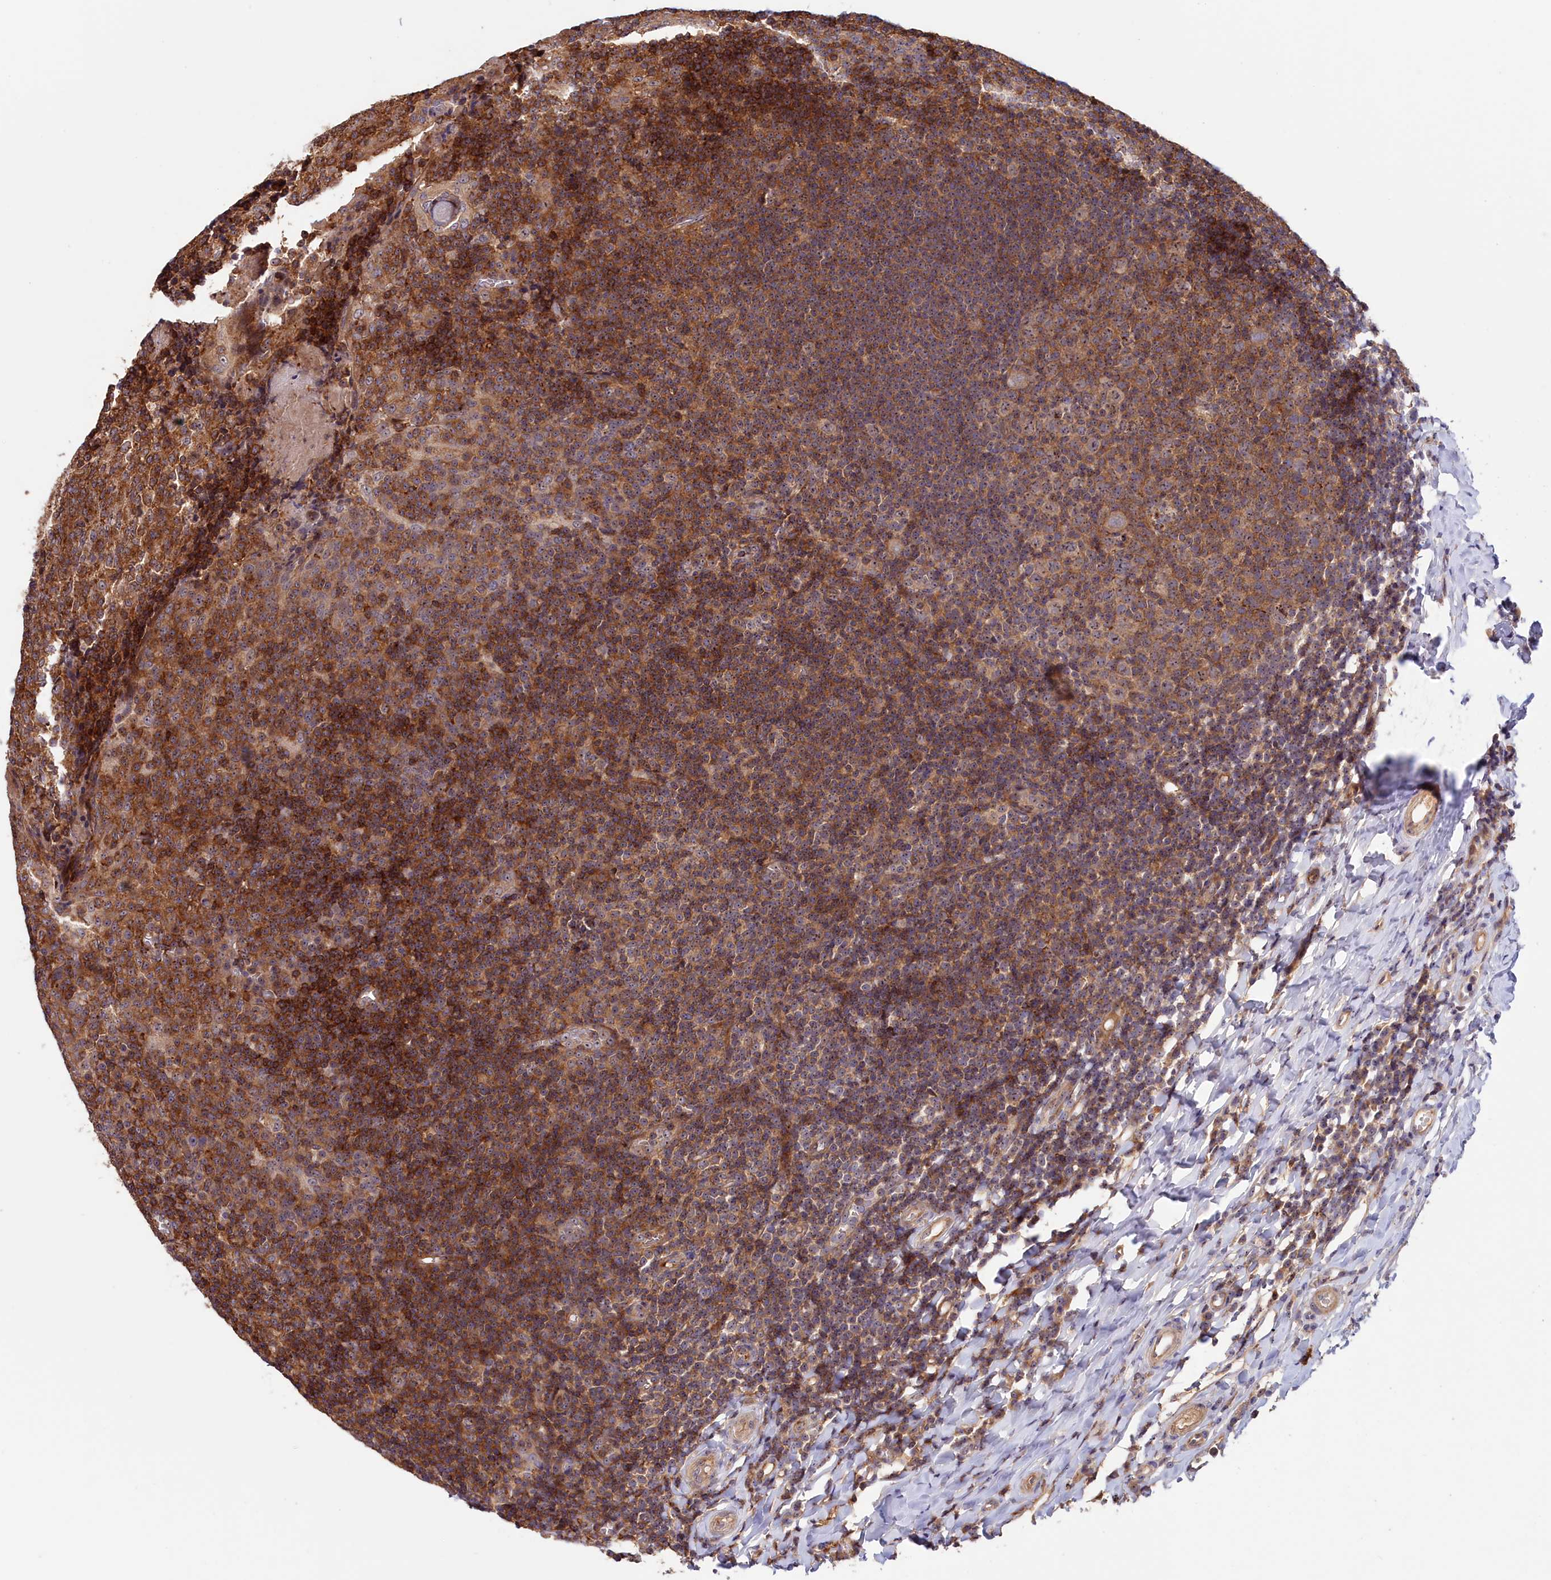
{"staining": {"intensity": "moderate", "quantity": ">75%", "location": "cytoplasmic/membranous"}, "tissue": "tonsil", "cell_type": "Germinal center cells", "image_type": "normal", "snomed": [{"axis": "morphology", "description": "Normal tissue, NOS"}, {"axis": "topography", "description": "Tonsil"}], "caption": "Human tonsil stained with a protein marker demonstrates moderate staining in germinal center cells.", "gene": "NEURL4", "patient": {"sex": "female", "age": 19}}